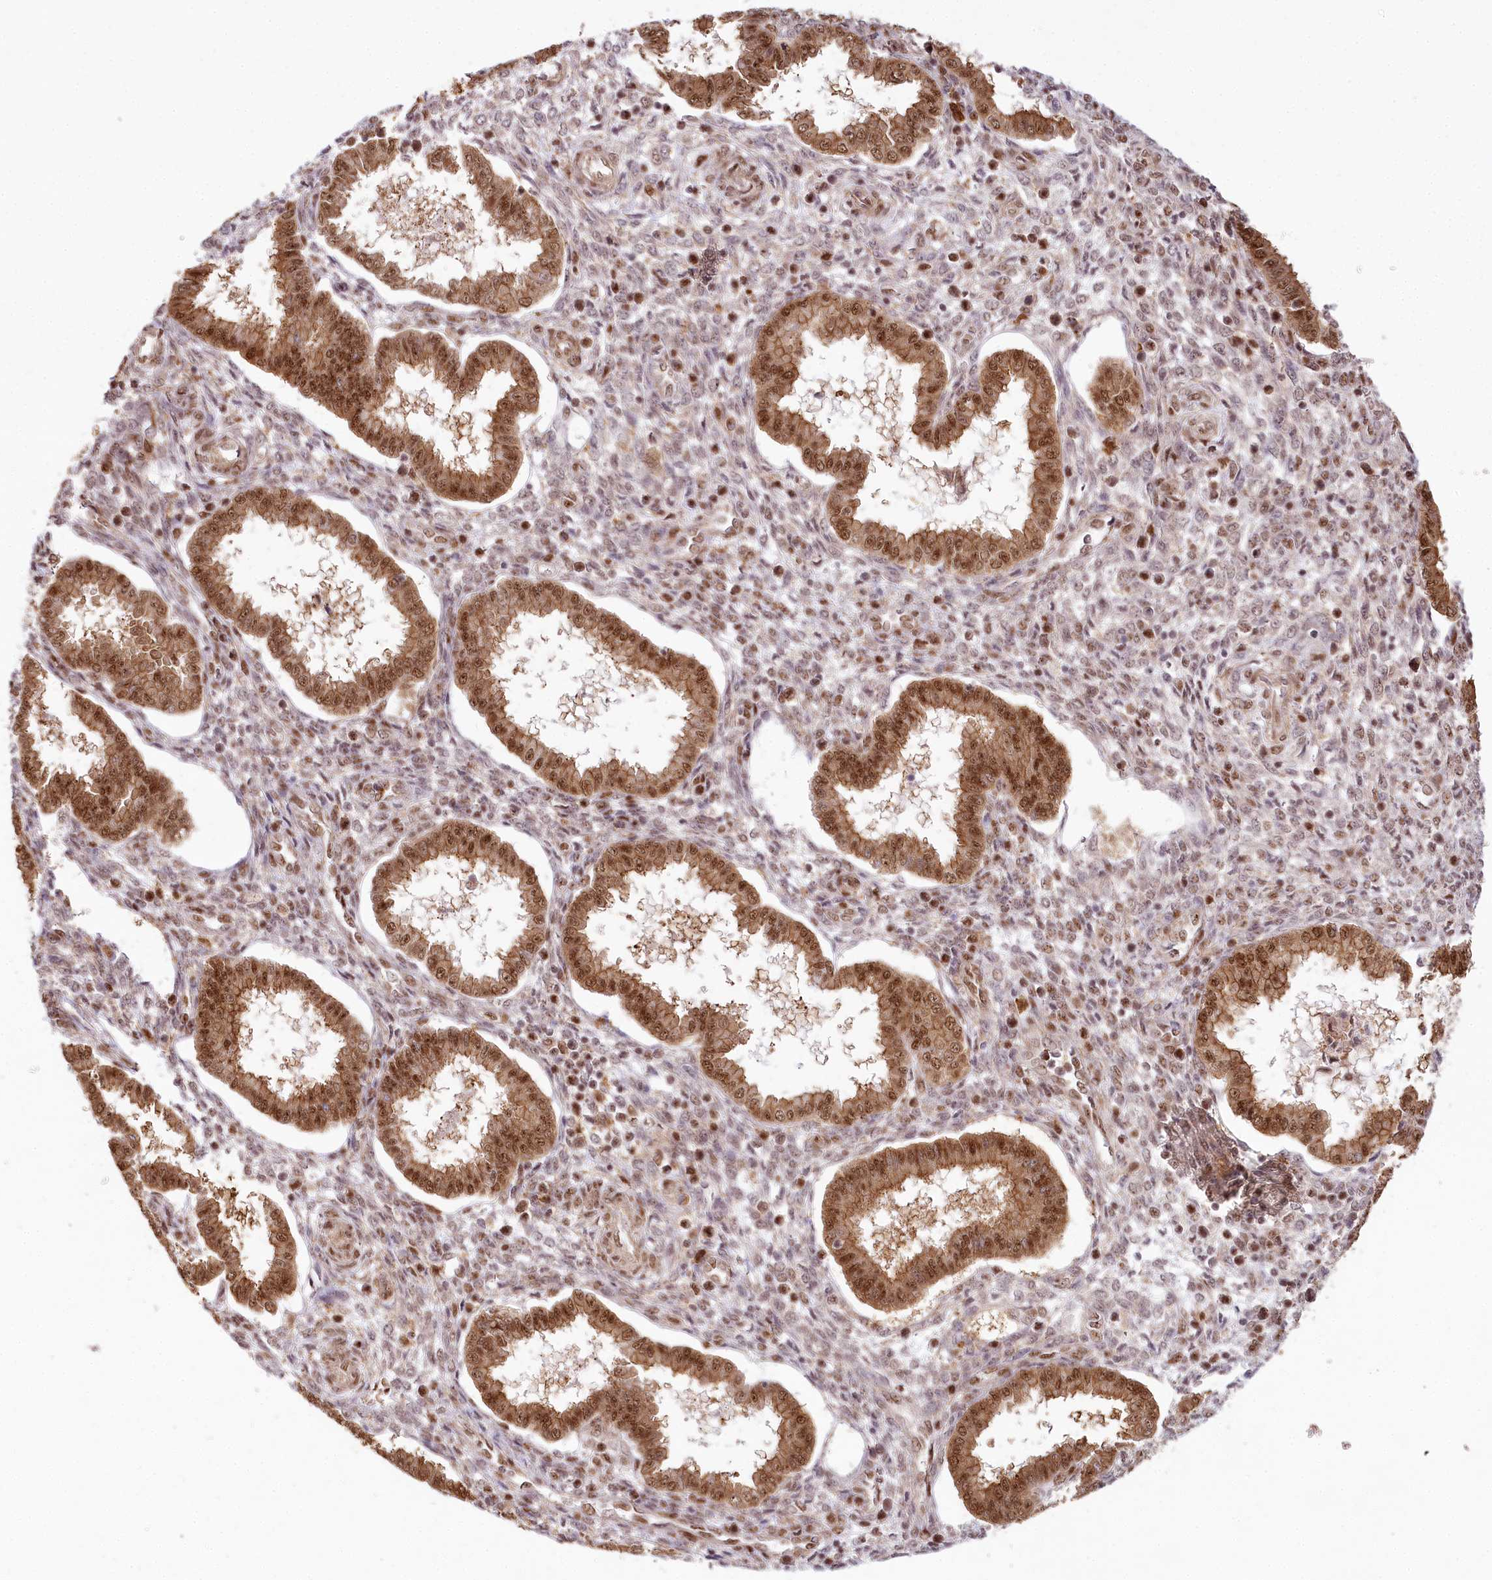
{"staining": {"intensity": "moderate", "quantity": "<25%", "location": "nuclear"}, "tissue": "endometrium", "cell_type": "Cells in endometrial stroma", "image_type": "normal", "snomed": [{"axis": "morphology", "description": "Normal tissue, NOS"}, {"axis": "topography", "description": "Endometrium"}], "caption": "Immunohistochemical staining of benign human endometrium displays moderate nuclear protein staining in approximately <25% of cells in endometrial stroma.", "gene": "TUBGCP2", "patient": {"sex": "female", "age": 24}}